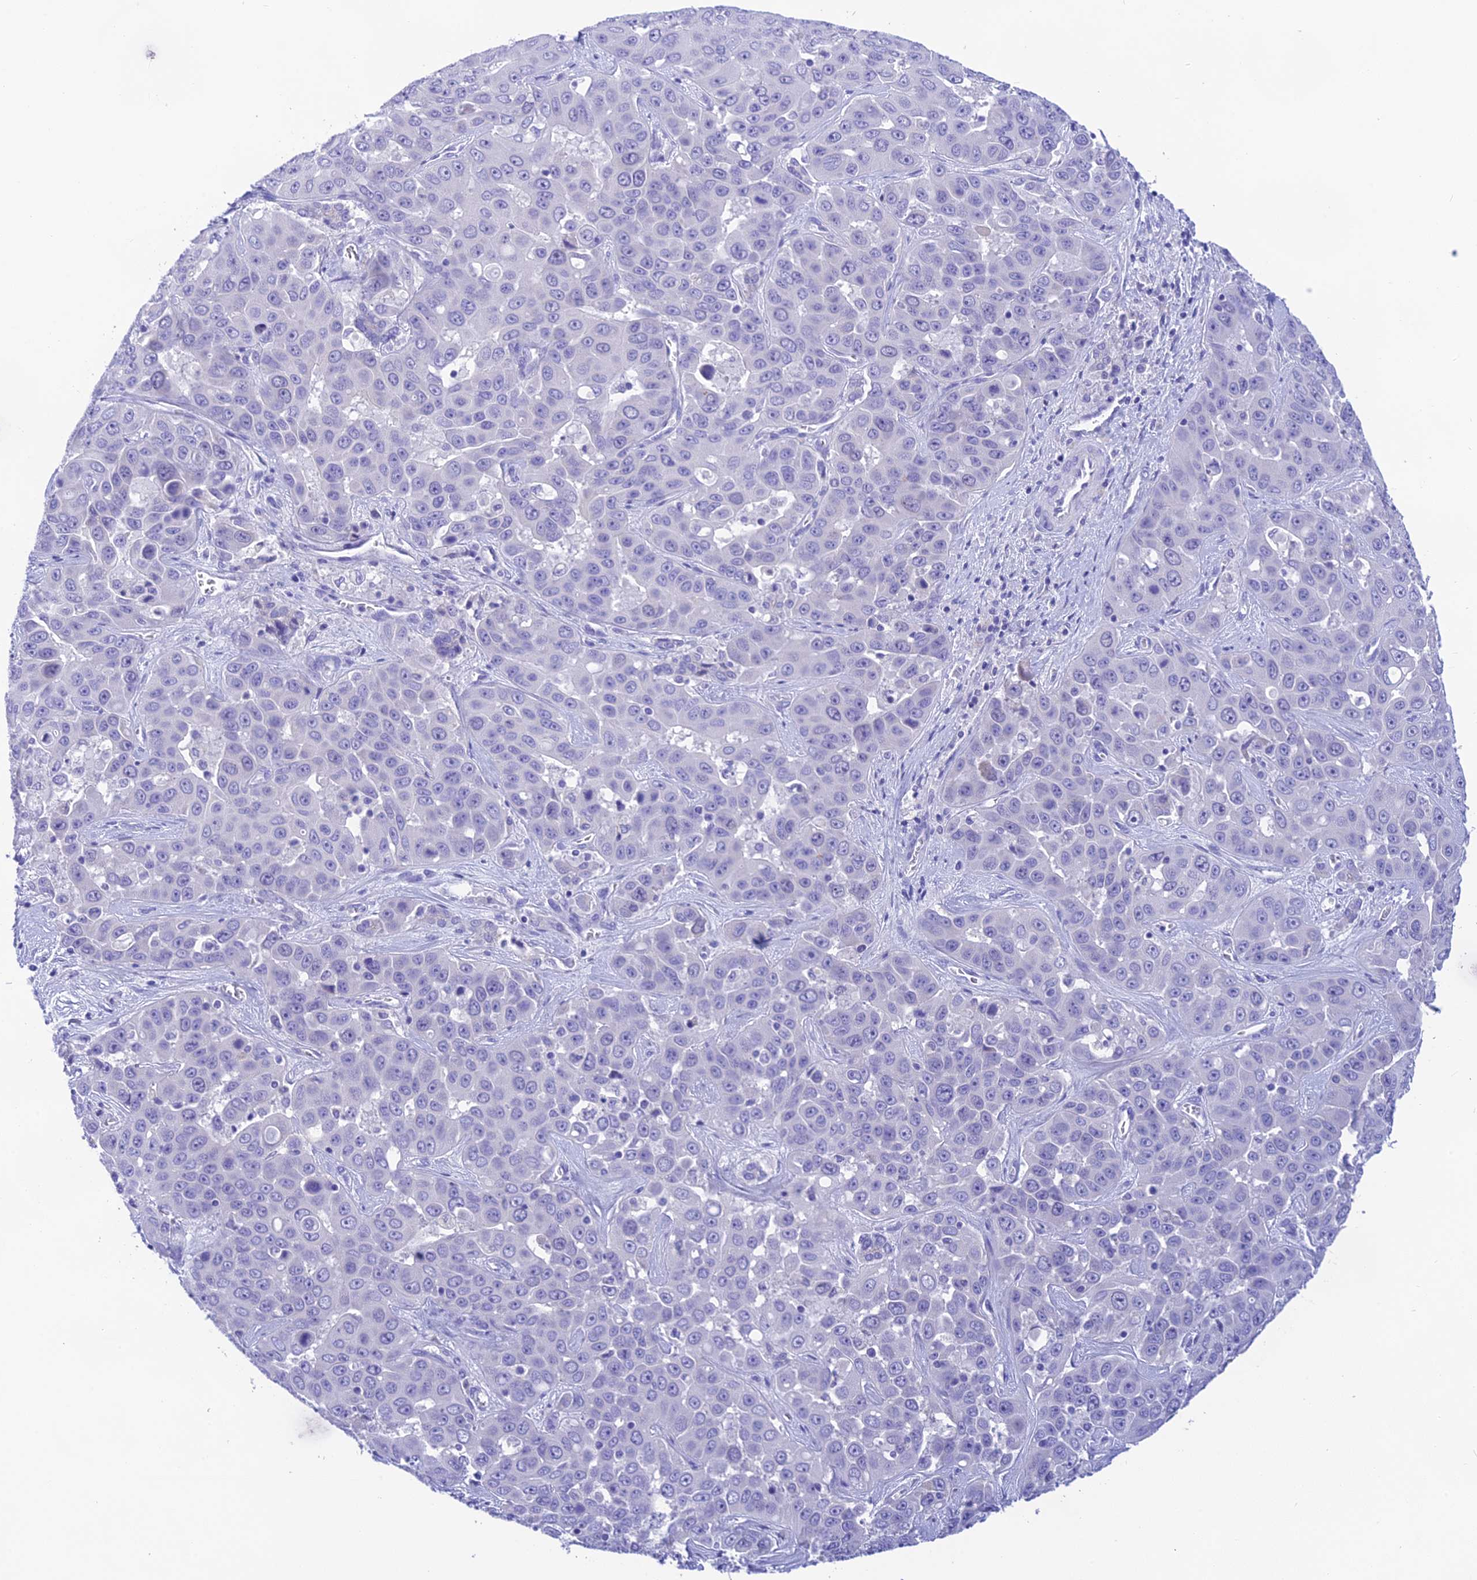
{"staining": {"intensity": "negative", "quantity": "none", "location": "none"}, "tissue": "liver cancer", "cell_type": "Tumor cells", "image_type": "cancer", "snomed": [{"axis": "morphology", "description": "Cholangiocarcinoma"}, {"axis": "topography", "description": "Liver"}], "caption": "This is a photomicrograph of immunohistochemistry staining of cholangiocarcinoma (liver), which shows no expression in tumor cells.", "gene": "KDELR3", "patient": {"sex": "female", "age": 52}}